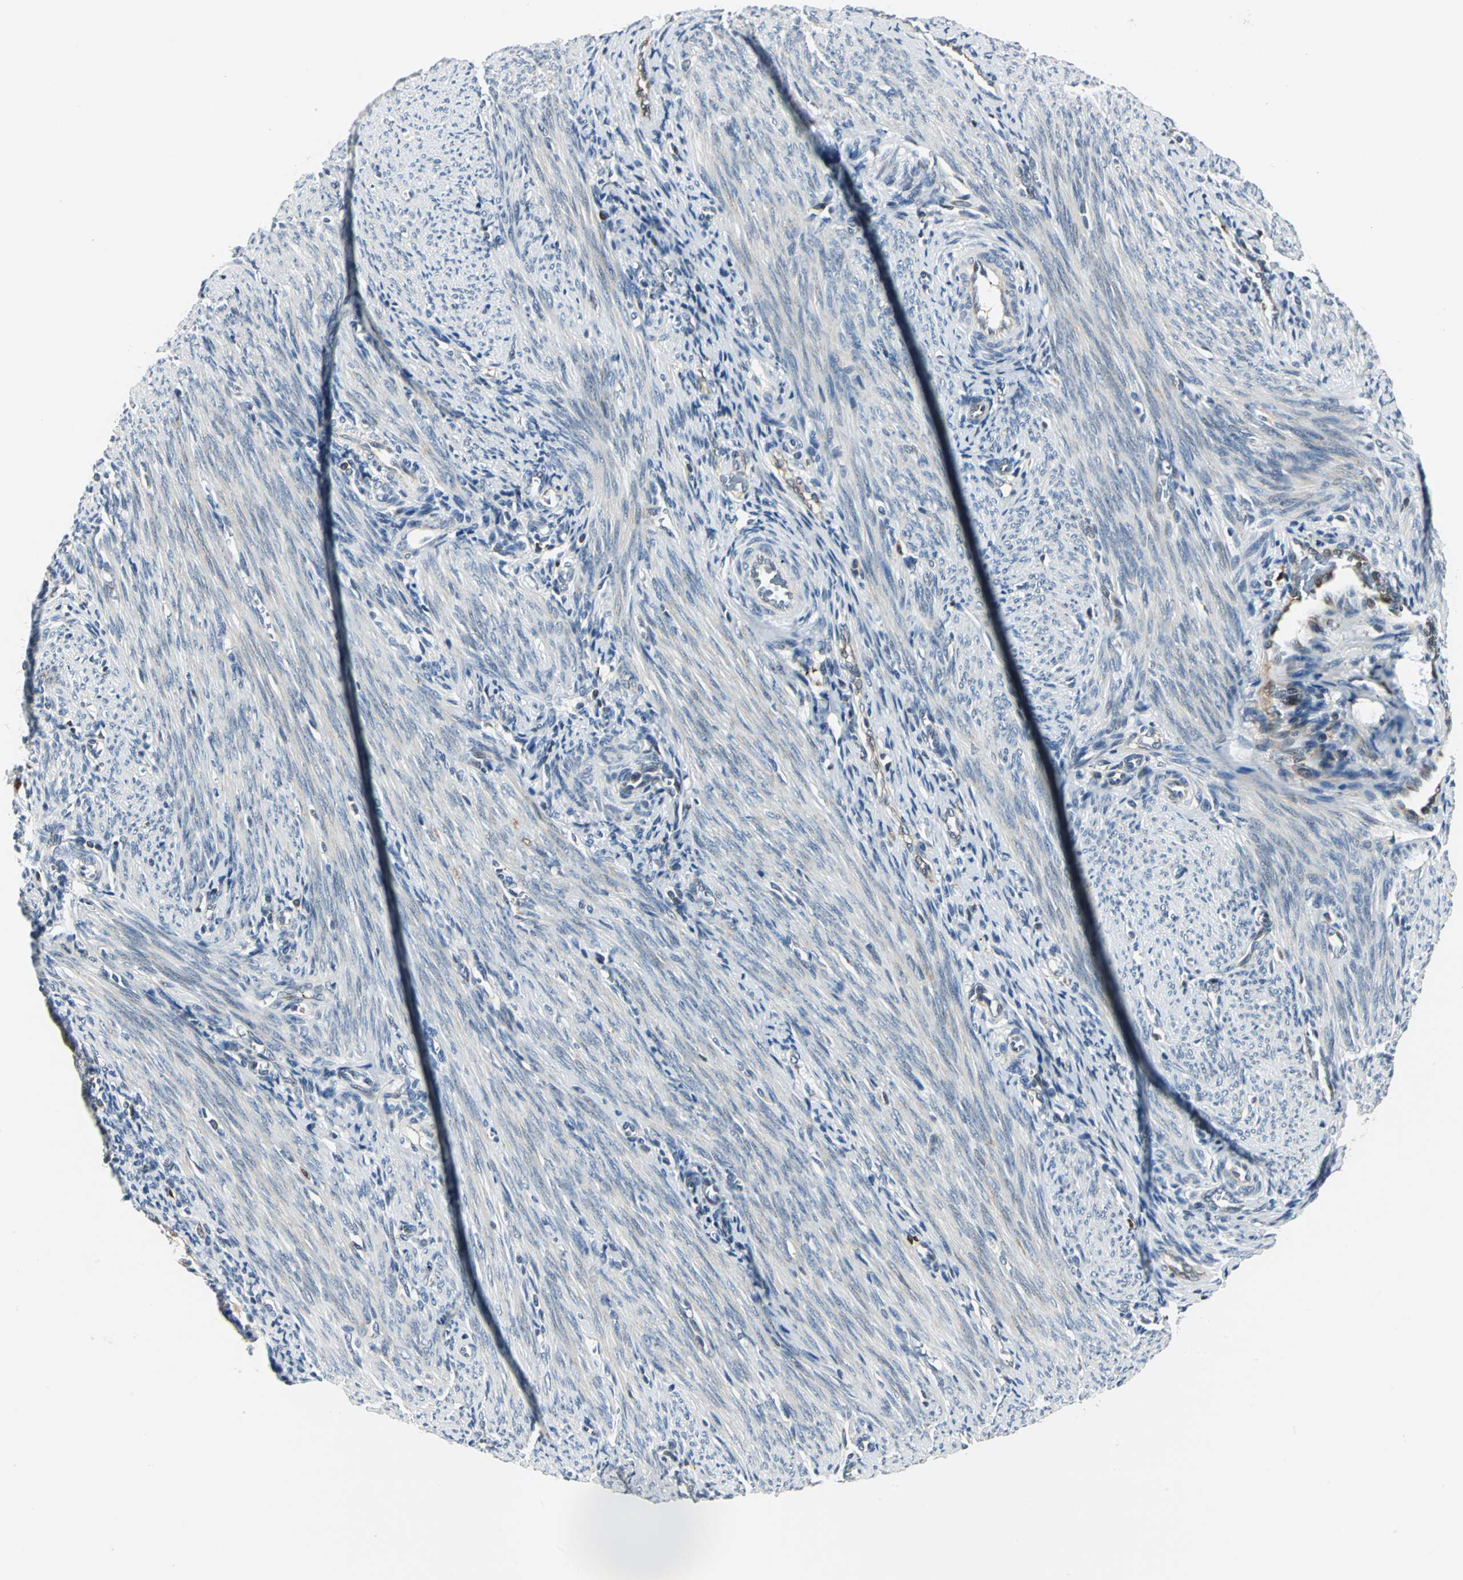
{"staining": {"intensity": "weak", "quantity": "<25%", "location": "cytoplasmic/membranous"}, "tissue": "endometrium", "cell_type": "Cells in endometrial stroma", "image_type": "normal", "snomed": [{"axis": "morphology", "description": "Normal tissue, NOS"}, {"axis": "topography", "description": "Uterus"}, {"axis": "topography", "description": "Endometrium"}], "caption": "IHC photomicrograph of benign endometrium: human endometrium stained with DAB exhibits no significant protein positivity in cells in endometrial stroma. Brightfield microscopy of IHC stained with DAB (brown) and hematoxylin (blue), captured at high magnification.", "gene": "USP40", "patient": {"sex": "female", "age": 33}}